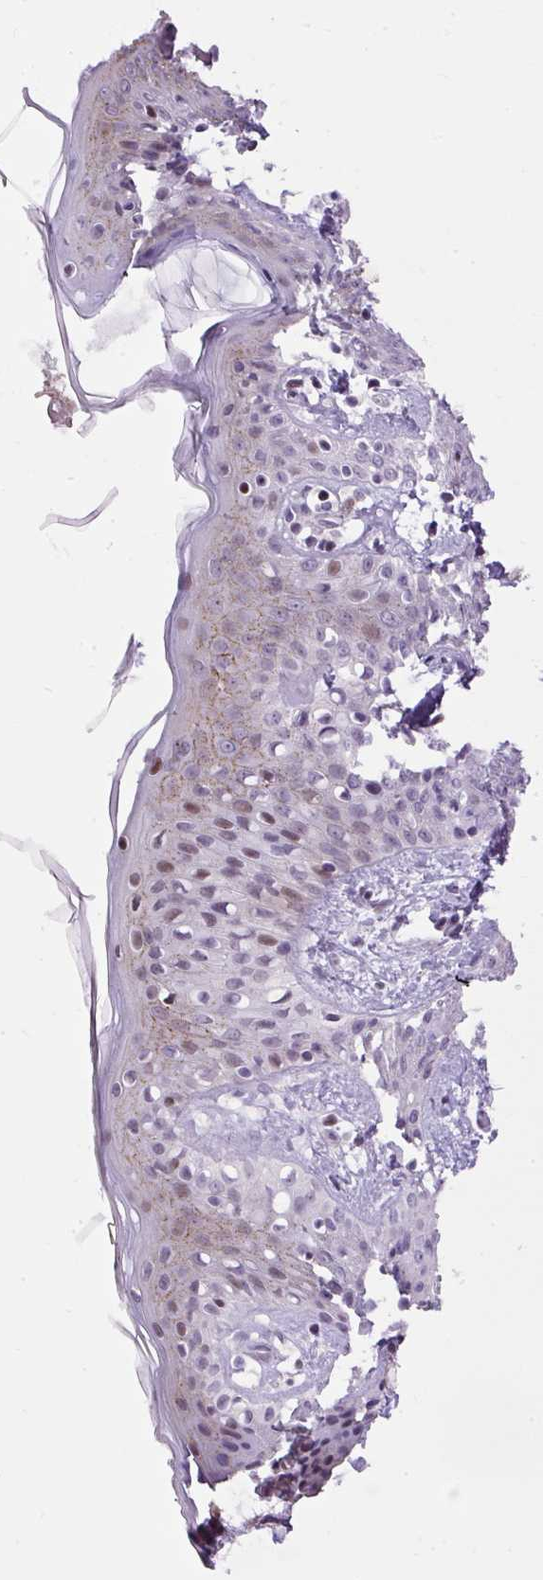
{"staining": {"intensity": "moderate", "quantity": "<25%", "location": "nuclear"}, "tissue": "skin", "cell_type": "Fibroblasts", "image_type": "normal", "snomed": [{"axis": "morphology", "description": "Normal tissue, NOS"}, {"axis": "topography", "description": "Skin"}], "caption": "An image showing moderate nuclear staining in about <25% of fibroblasts in benign skin, as visualized by brown immunohistochemical staining.", "gene": "ARHGEF18", "patient": {"sex": "male", "age": 16}}